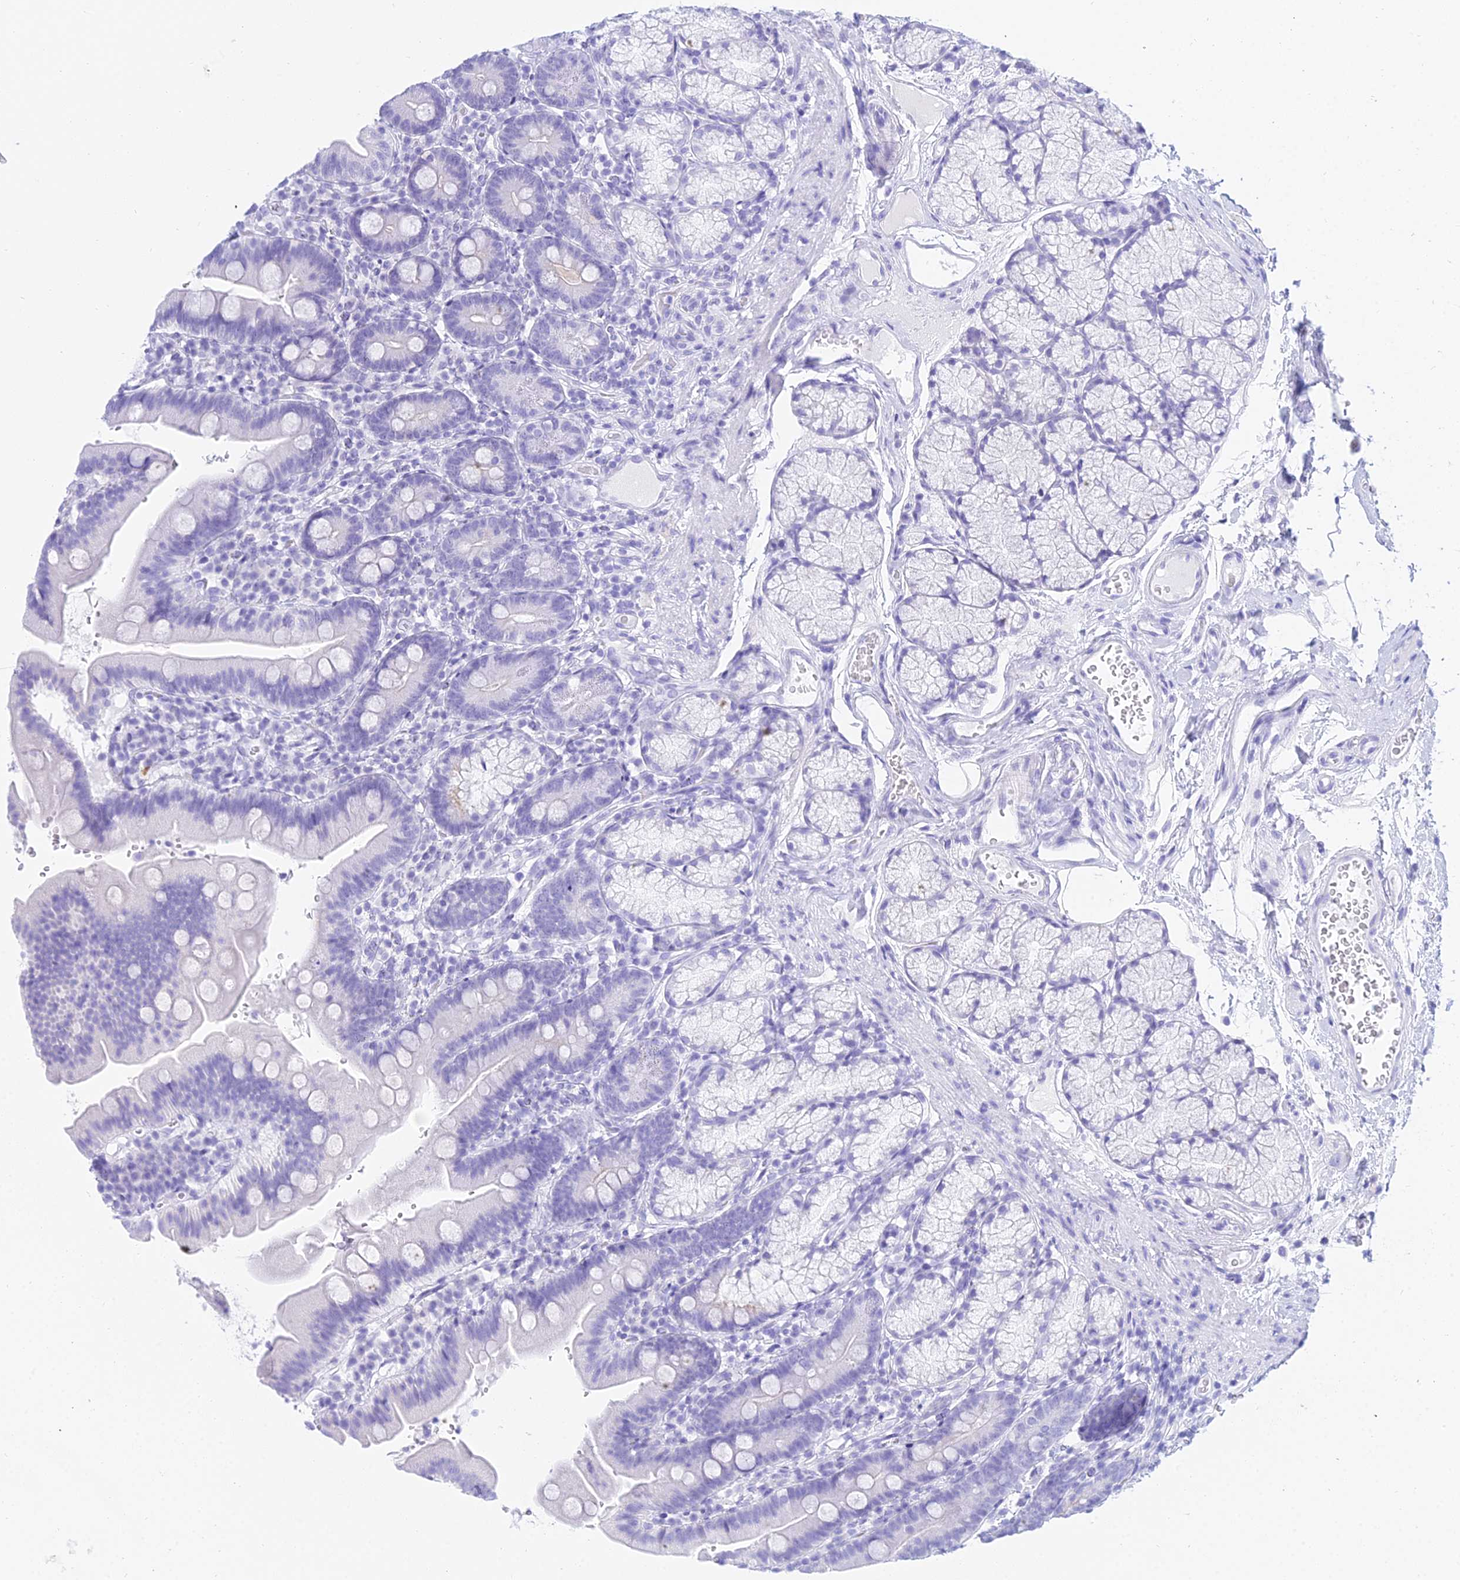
{"staining": {"intensity": "negative", "quantity": "none", "location": "none"}, "tissue": "duodenum", "cell_type": "Glandular cells", "image_type": "normal", "snomed": [{"axis": "morphology", "description": "Normal tissue, NOS"}, {"axis": "topography", "description": "Duodenum"}], "caption": "Protein analysis of unremarkable duodenum displays no significant expression in glandular cells.", "gene": "PATE4", "patient": {"sex": "female", "age": 67}}